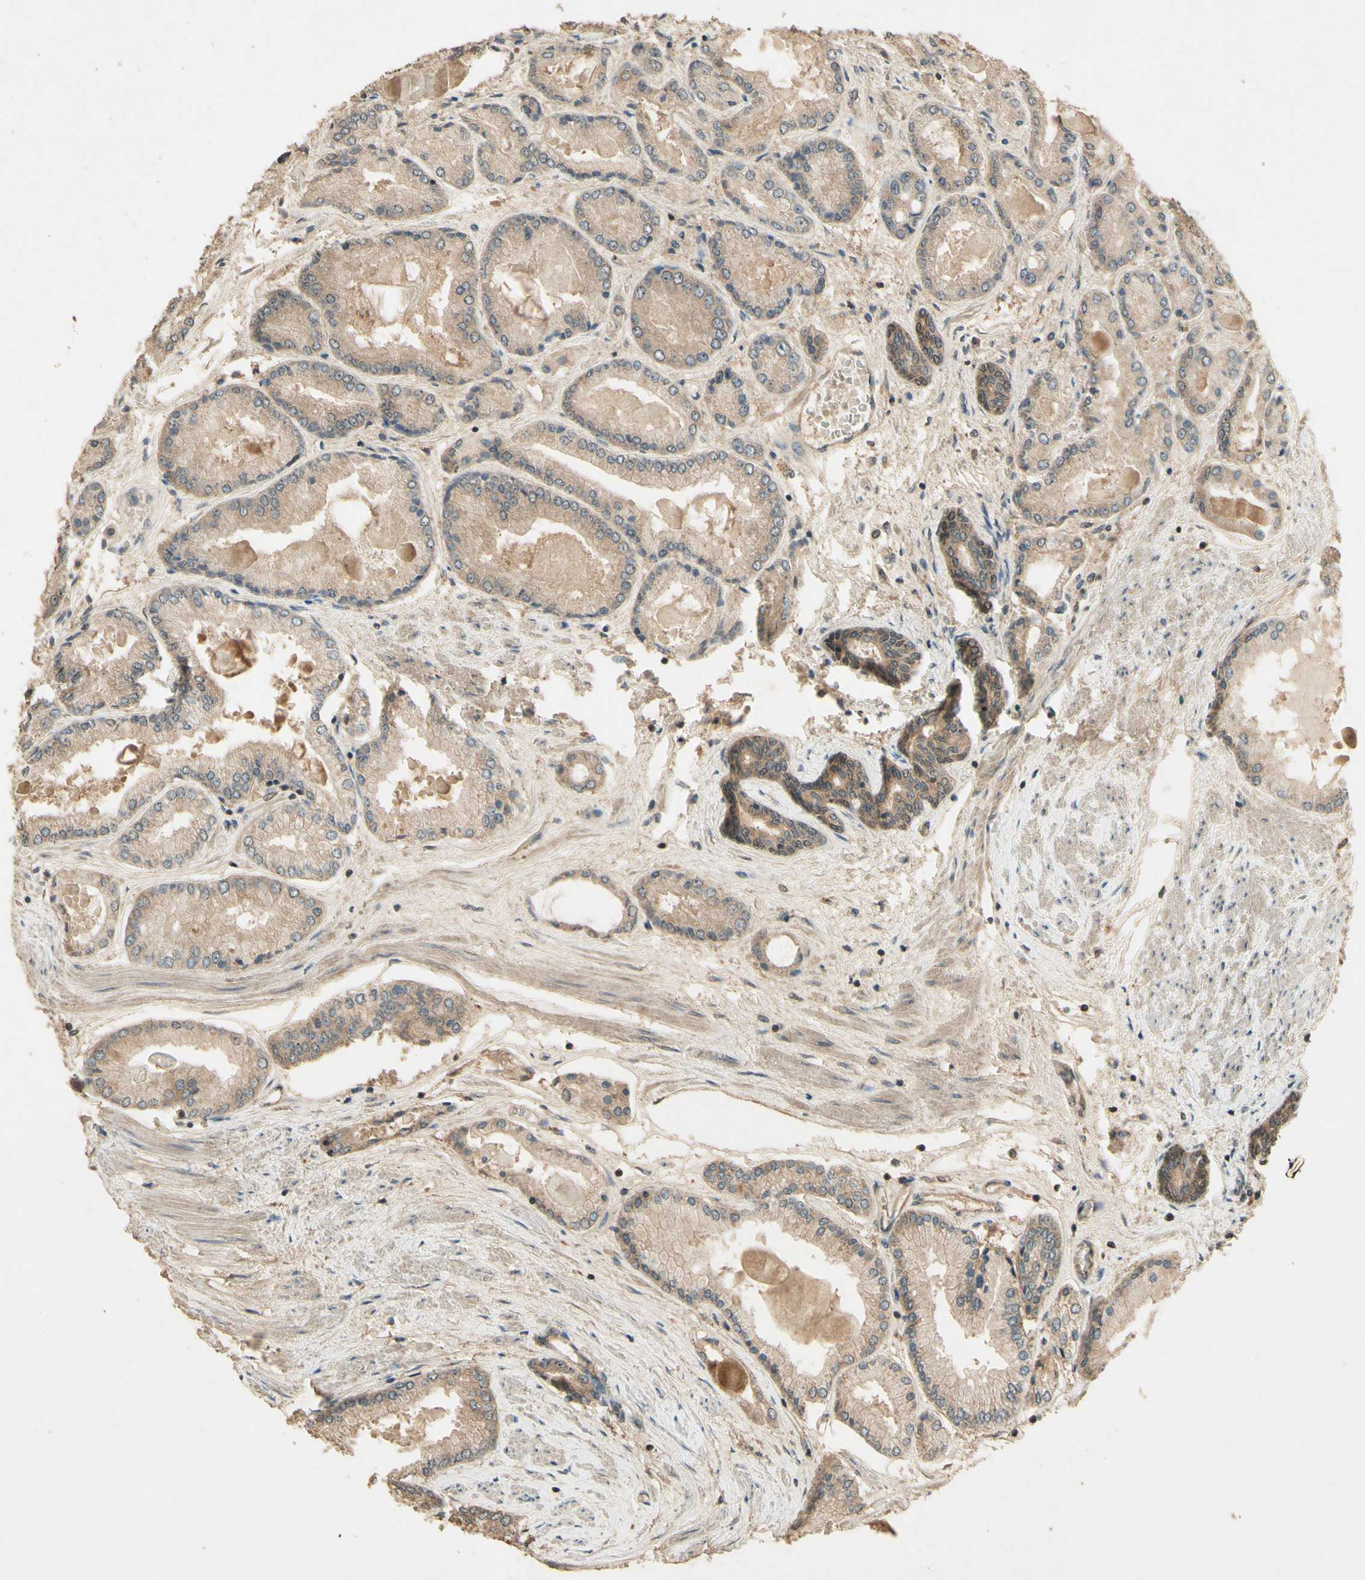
{"staining": {"intensity": "moderate", "quantity": ">75%", "location": "cytoplasmic/membranous"}, "tissue": "prostate cancer", "cell_type": "Tumor cells", "image_type": "cancer", "snomed": [{"axis": "morphology", "description": "Adenocarcinoma, High grade"}, {"axis": "topography", "description": "Prostate"}], "caption": "High-grade adenocarcinoma (prostate) stained with DAB (3,3'-diaminobenzidine) IHC displays medium levels of moderate cytoplasmic/membranous expression in approximately >75% of tumor cells. The staining is performed using DAB brown chromogen to label protein expression. The nuclei are counter-stained blue using hematoxylin.", "gene": "SMAD9", "patient": {"sex": "male", "age": 59}}